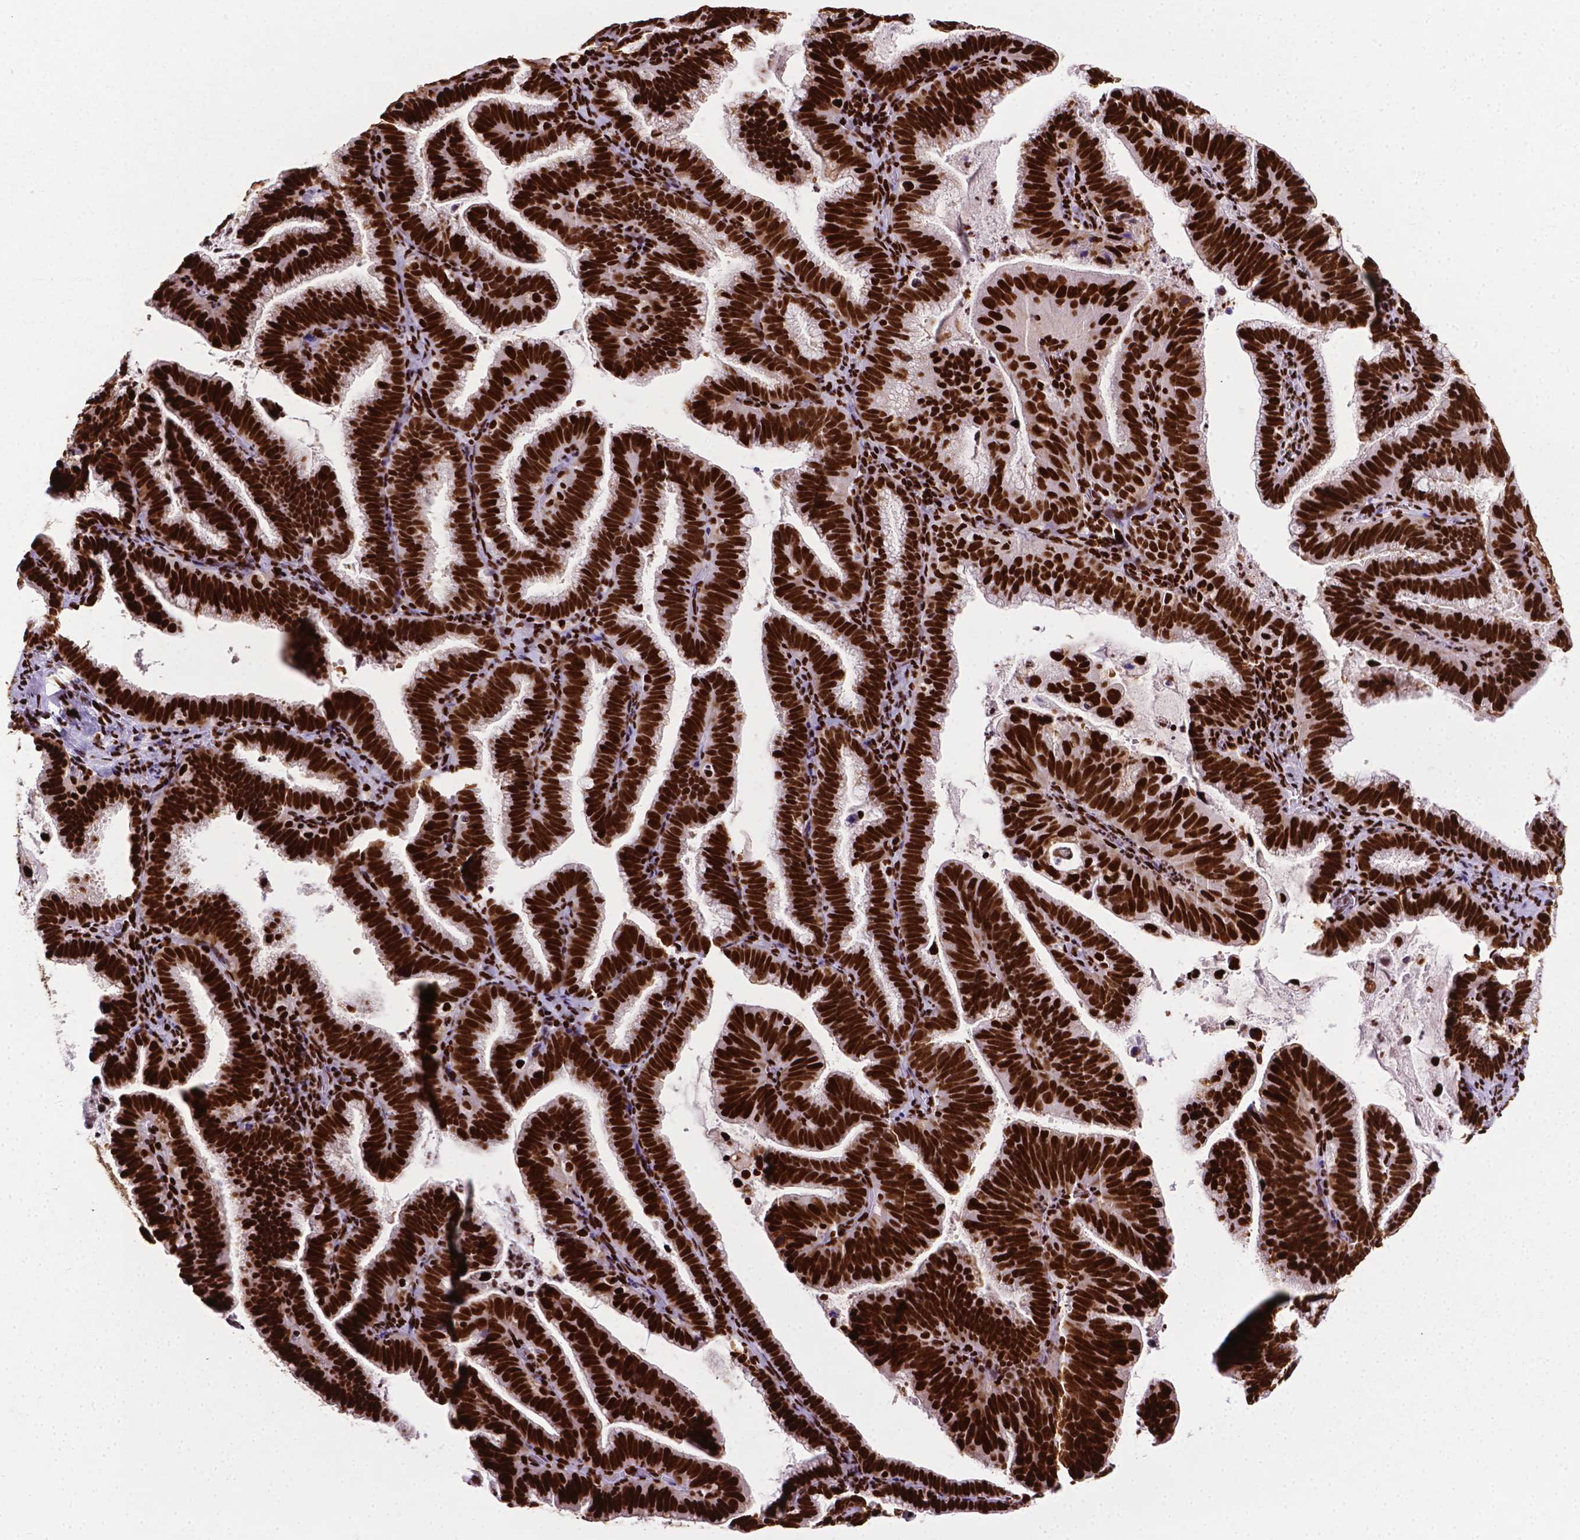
{"staining": {"intensity": "strong", "quantity": ">75%", "location": "nuclear"}, "tissue": "cervical cancer", "cell_type": "Tumor cells", "image_type": "cancer", "snomed": [{"axis": "morphology", "description": "Adenocarcinoma, NOS"}, {"axis": "topography", "description": "Cervix"}], "caption": "Cervical cancer (adenocarcinoma) stained for a protein demonstrates strong nuclear positivity in tumor cells.", "gene": "SMIM5", "patient": {"sex": "female", "age": 61}}